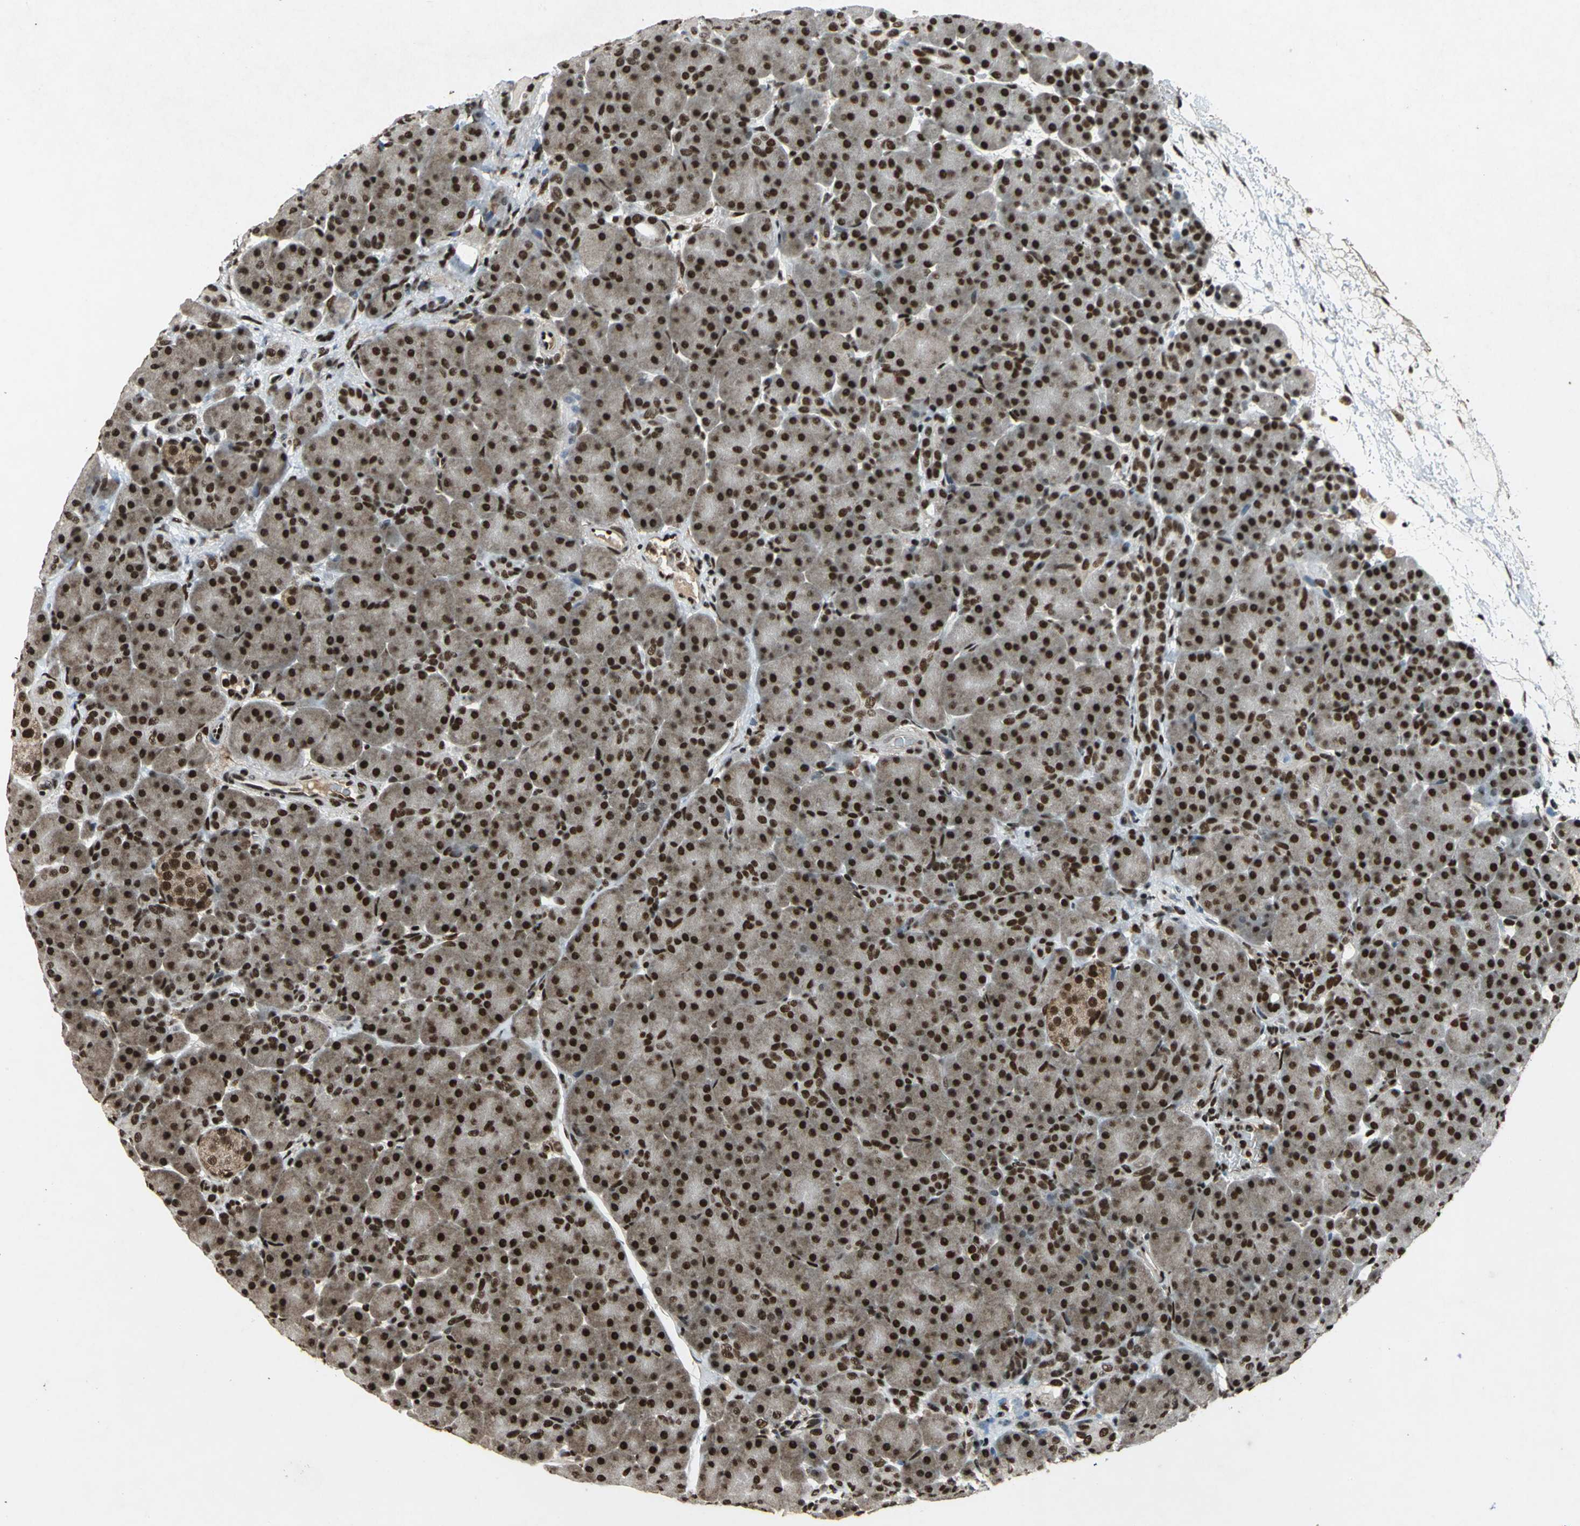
{"staining": {"intensity": "strong", "quantity": ">75%", "location": "cytoplasmic/membranous,nuclear"}, "tissue": "pancreas", "cell_type": "Exocrine glandular cells", "image_type": "normal", "snomed": [{"axis": "morphology", "description": "Normal tissue, NOS"}, {"axis": "topography", "description": "Pancreas"}], "caption": "Pancreas stained with immunohistochemistry (IHC) shows strong cytoplasmic/membranous,nuclear expression in about >75% of exocrine glandular cells.", "gene": "MTA2", "patient": {"sex": "male", "age": 66}}